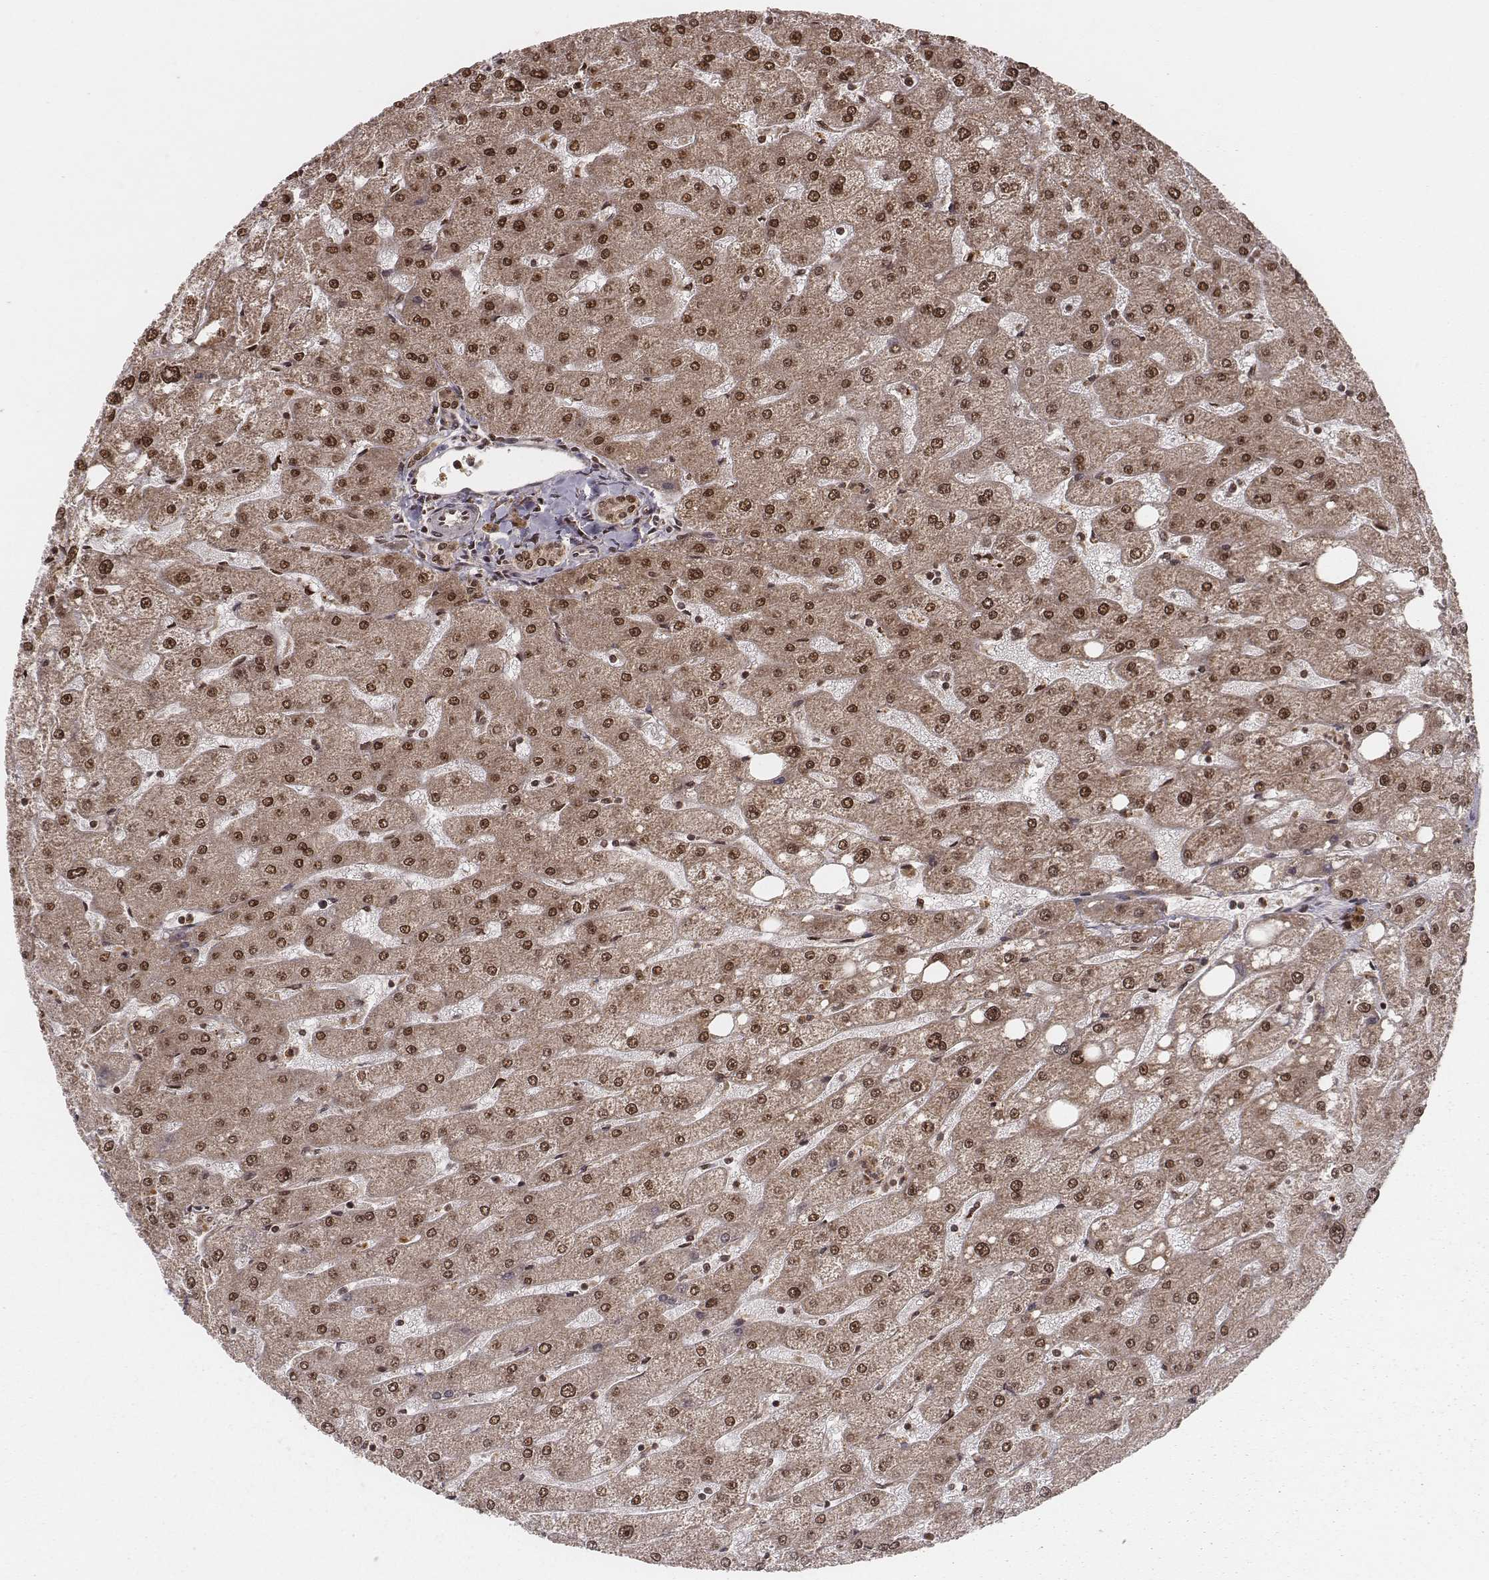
{"staining": {"intensity": "strong", "quantity": ">75%", "location": "nuclear"}, "tissue": "liver", "cell_type": "Cholangiocytes", "image_type": "normal", "snomed": [{"axis": "morphology", "description": "Normal tissue, NOS"}, {"axis": "topography", "description": "Liver"}], "caption": "Immunohistochemistry (DAB (3,3'-diaminobenzidine)) staining of unremarkable human liver exhibits strong nuclear protein positivity in approximately >75% of cholangiocytes. Nuclei are stained in blue.", "gene": "NFX1", "patient": {"sex": "male", "age": 67}}